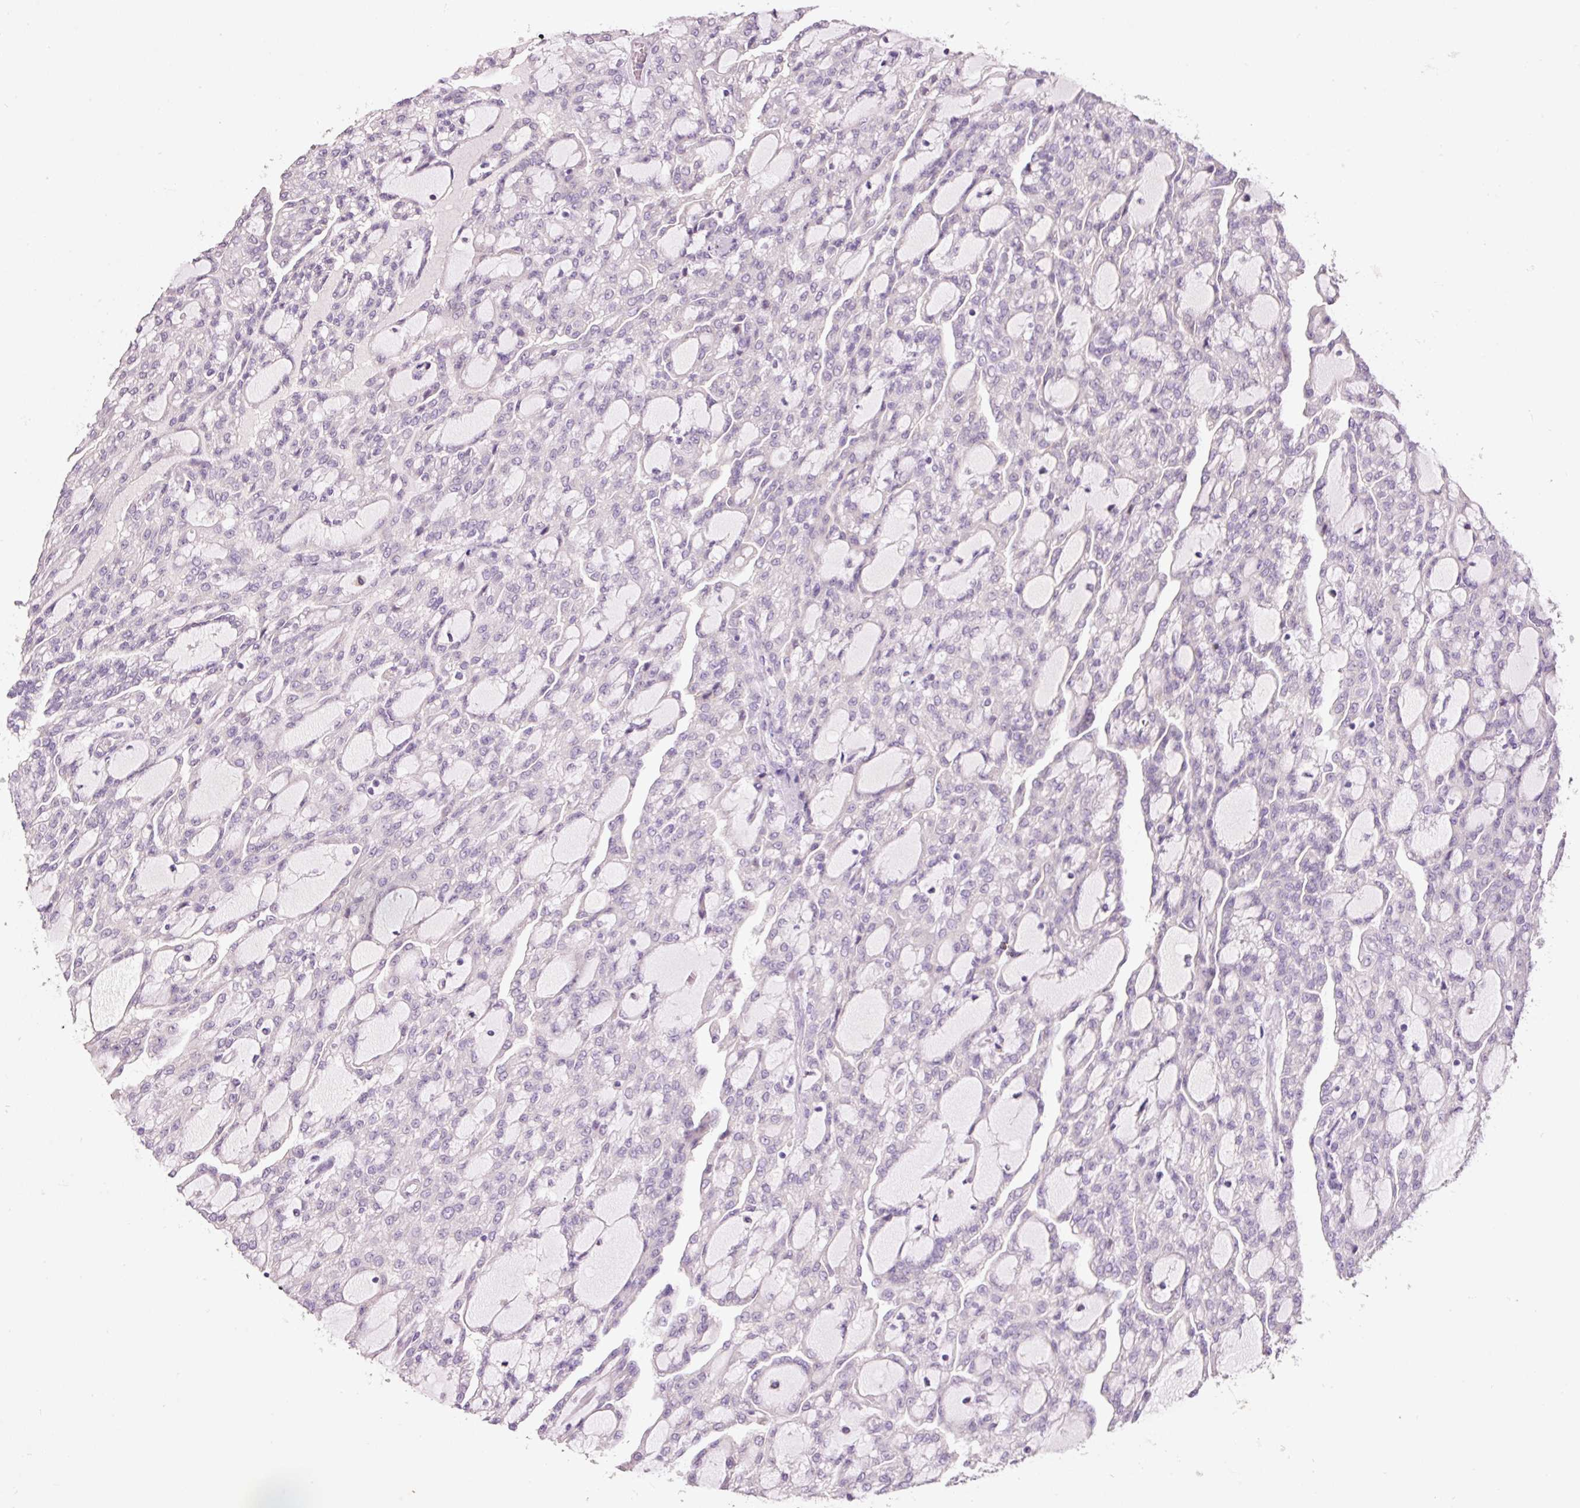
{"staining": {"intensity": "negative", "quantity": "none", "location": "none"}, "tissue": "renal cancer", "cell_type": "Tumor cells", "image_type": "cancer", "snomed": [{"axis": "morphology", "description": "Adenocarcinoma, NOS"}, {"axis": "topography", "description": "Kidney"}], "caption": "This is a photomicrograph of IHC staining of renal cancer, which shows no positivity in tumor cells. (Brightfield microscopy of DAB (3,3'-diaminobenzidine) immunohistochemistry at high magnification).", "gene": "TENT5C", "patient": {"sex": "male", "age": 63}}